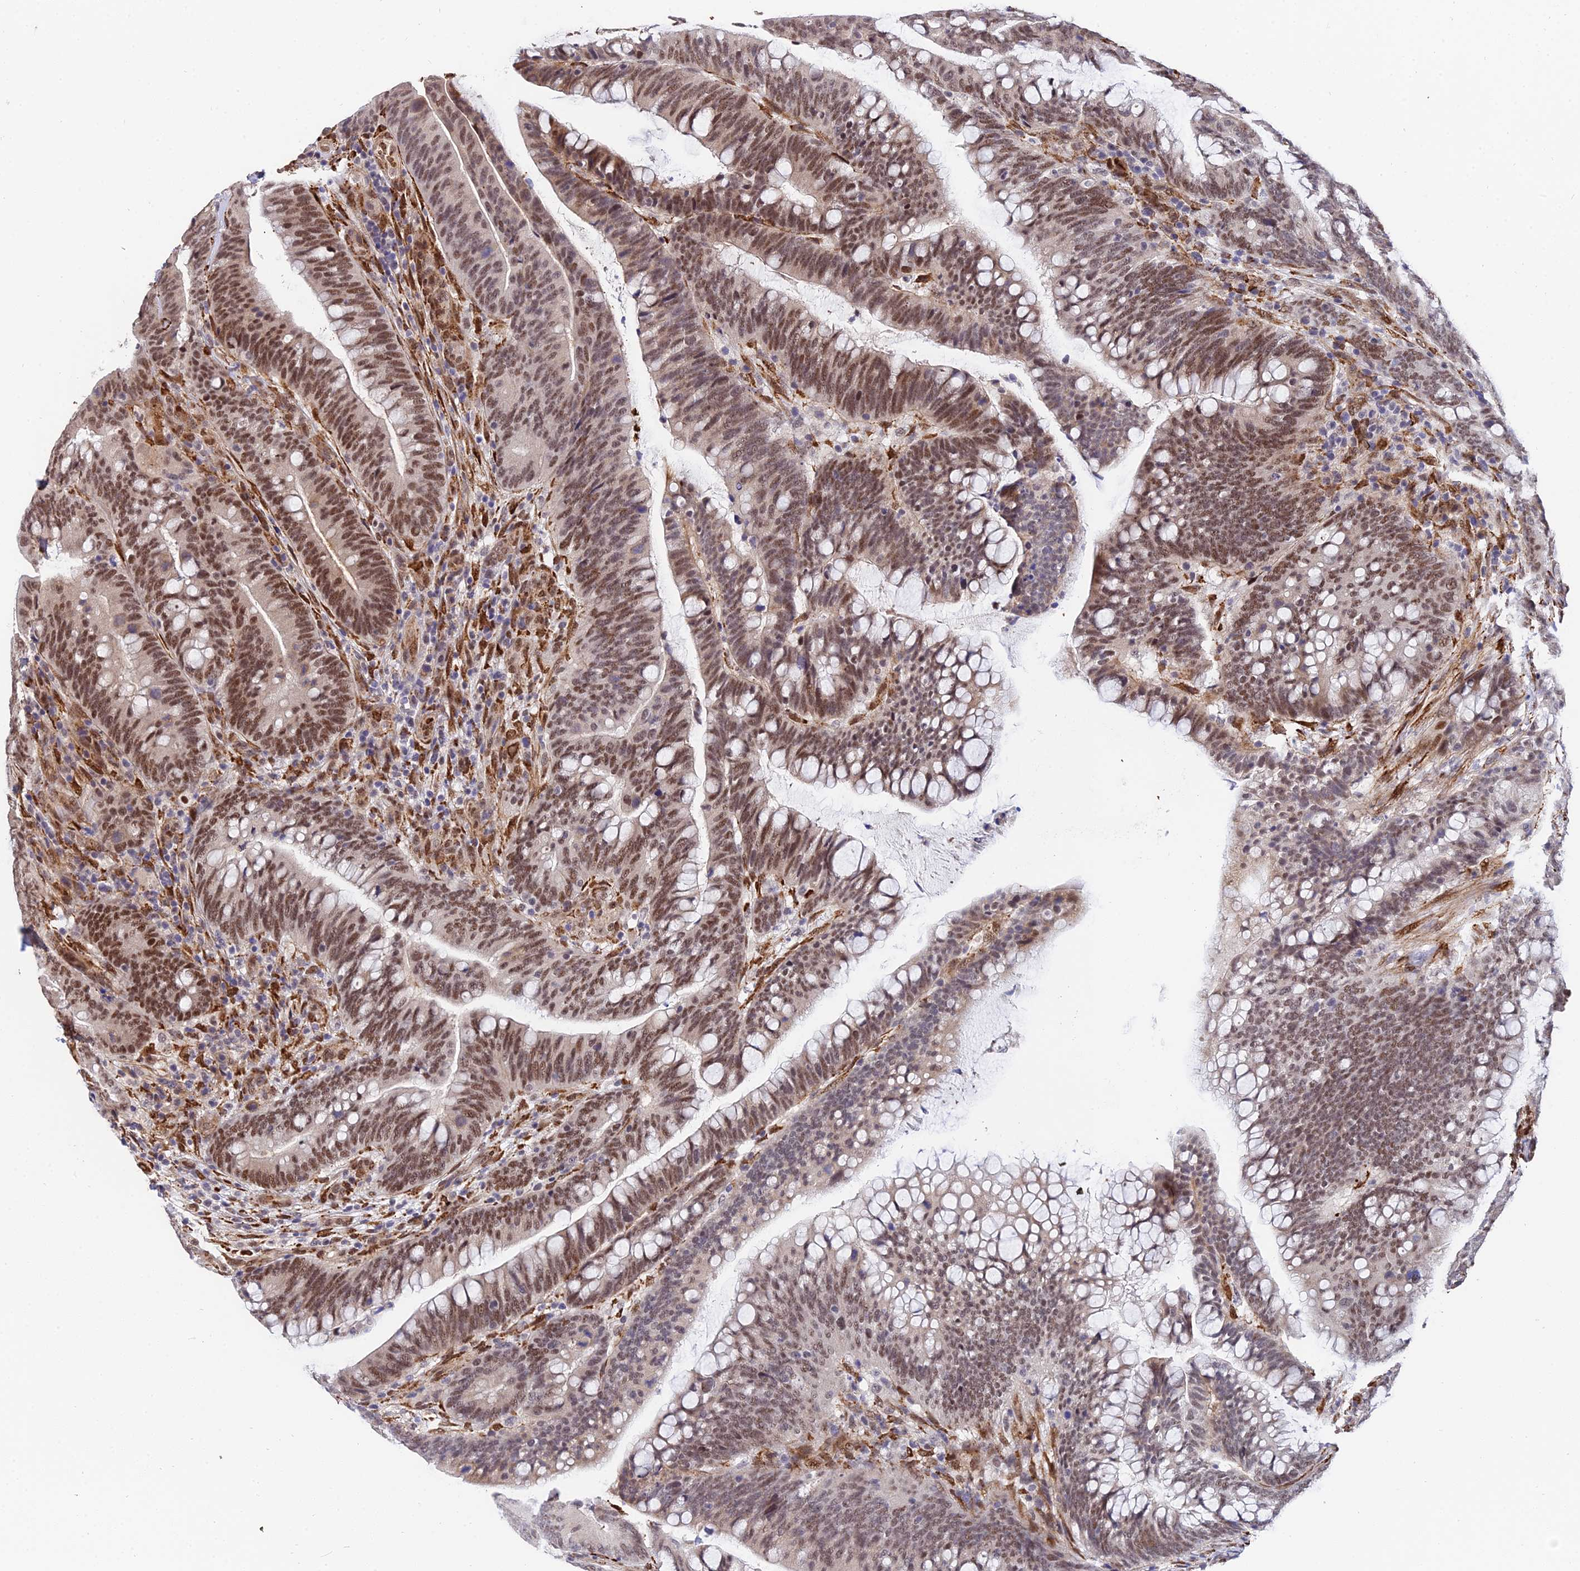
{"staining": {"intensity": "moderate", "quantity": ">75%", "location": "nuclear"}, "tissue": "colorectal cancer", "cell_type": "Tumor cells", "image_type": "cancer", "snomed": [{"axis": "morphology", "description": "Adenocarcinoma, NOS"}, {"axis": "topography", "description": "Colon"}], "caption": "The micrograph shows a brown stain indicating the presence of a protein in the nuclear of tumor cells in colorectal cancer.", "gene": "BCL9", "patient": {"sex": "female", "age": 66}}